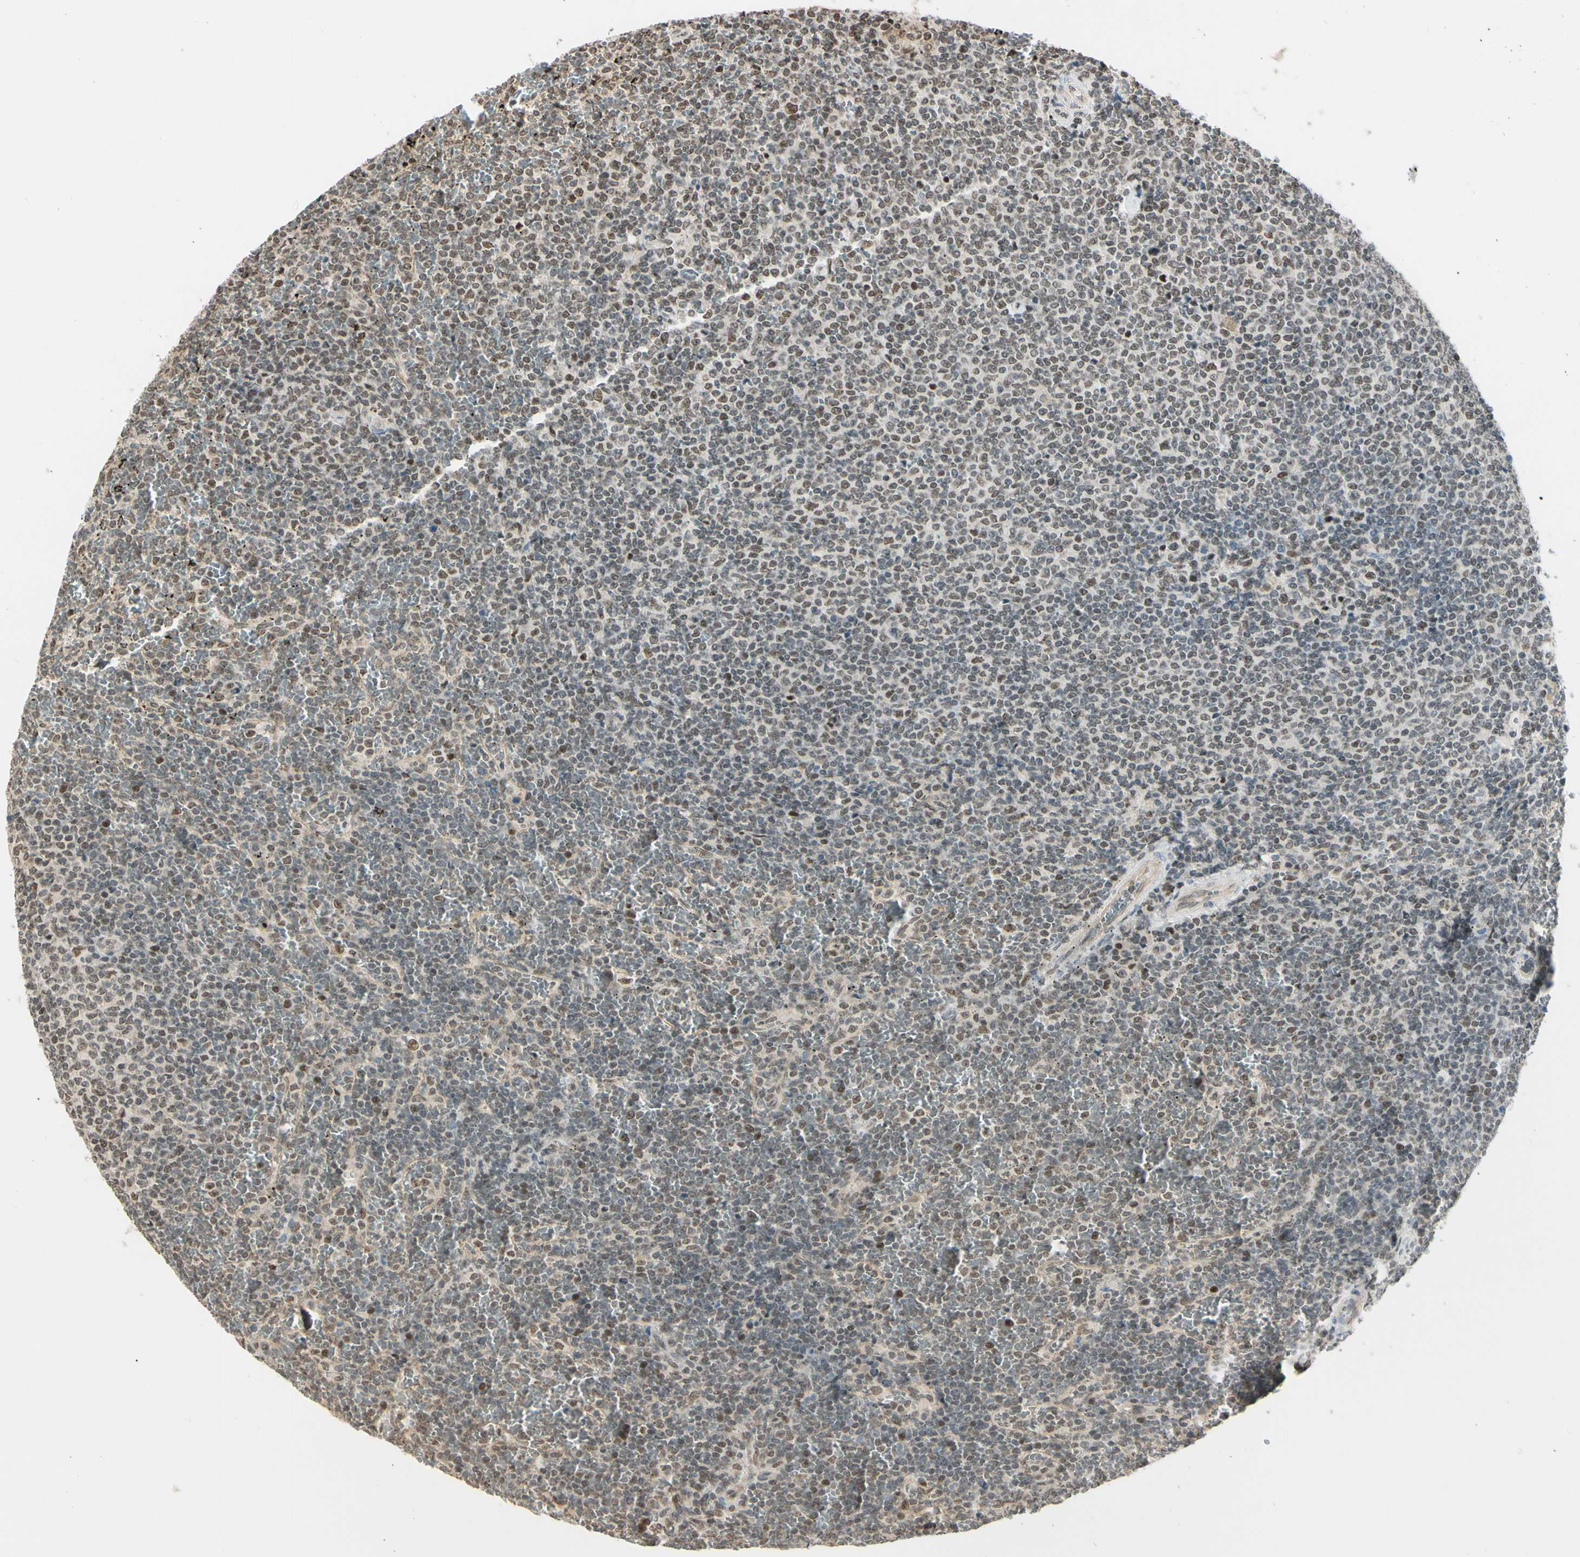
{"staining": {"intensity": "weak", "quantity": "25%-75%", "location": "nuclear"}, "tissue": "lymphoma", "cell_type": "Tumor cells", "image_type": "cancer", "snomed": [{"axis": "morphology", "description": "Malignant lymphoma, non-Hodgkin's type, Low grade"}, {"axis": "topography", "description": "Spleen"}], "caption": "Tumor cells demonstrate low levels of weak nuclear expression in about 25%-75% of cells in human lymphoma.", "gene": "SUFU", "patient": {"sex": "female", "age": 77}}